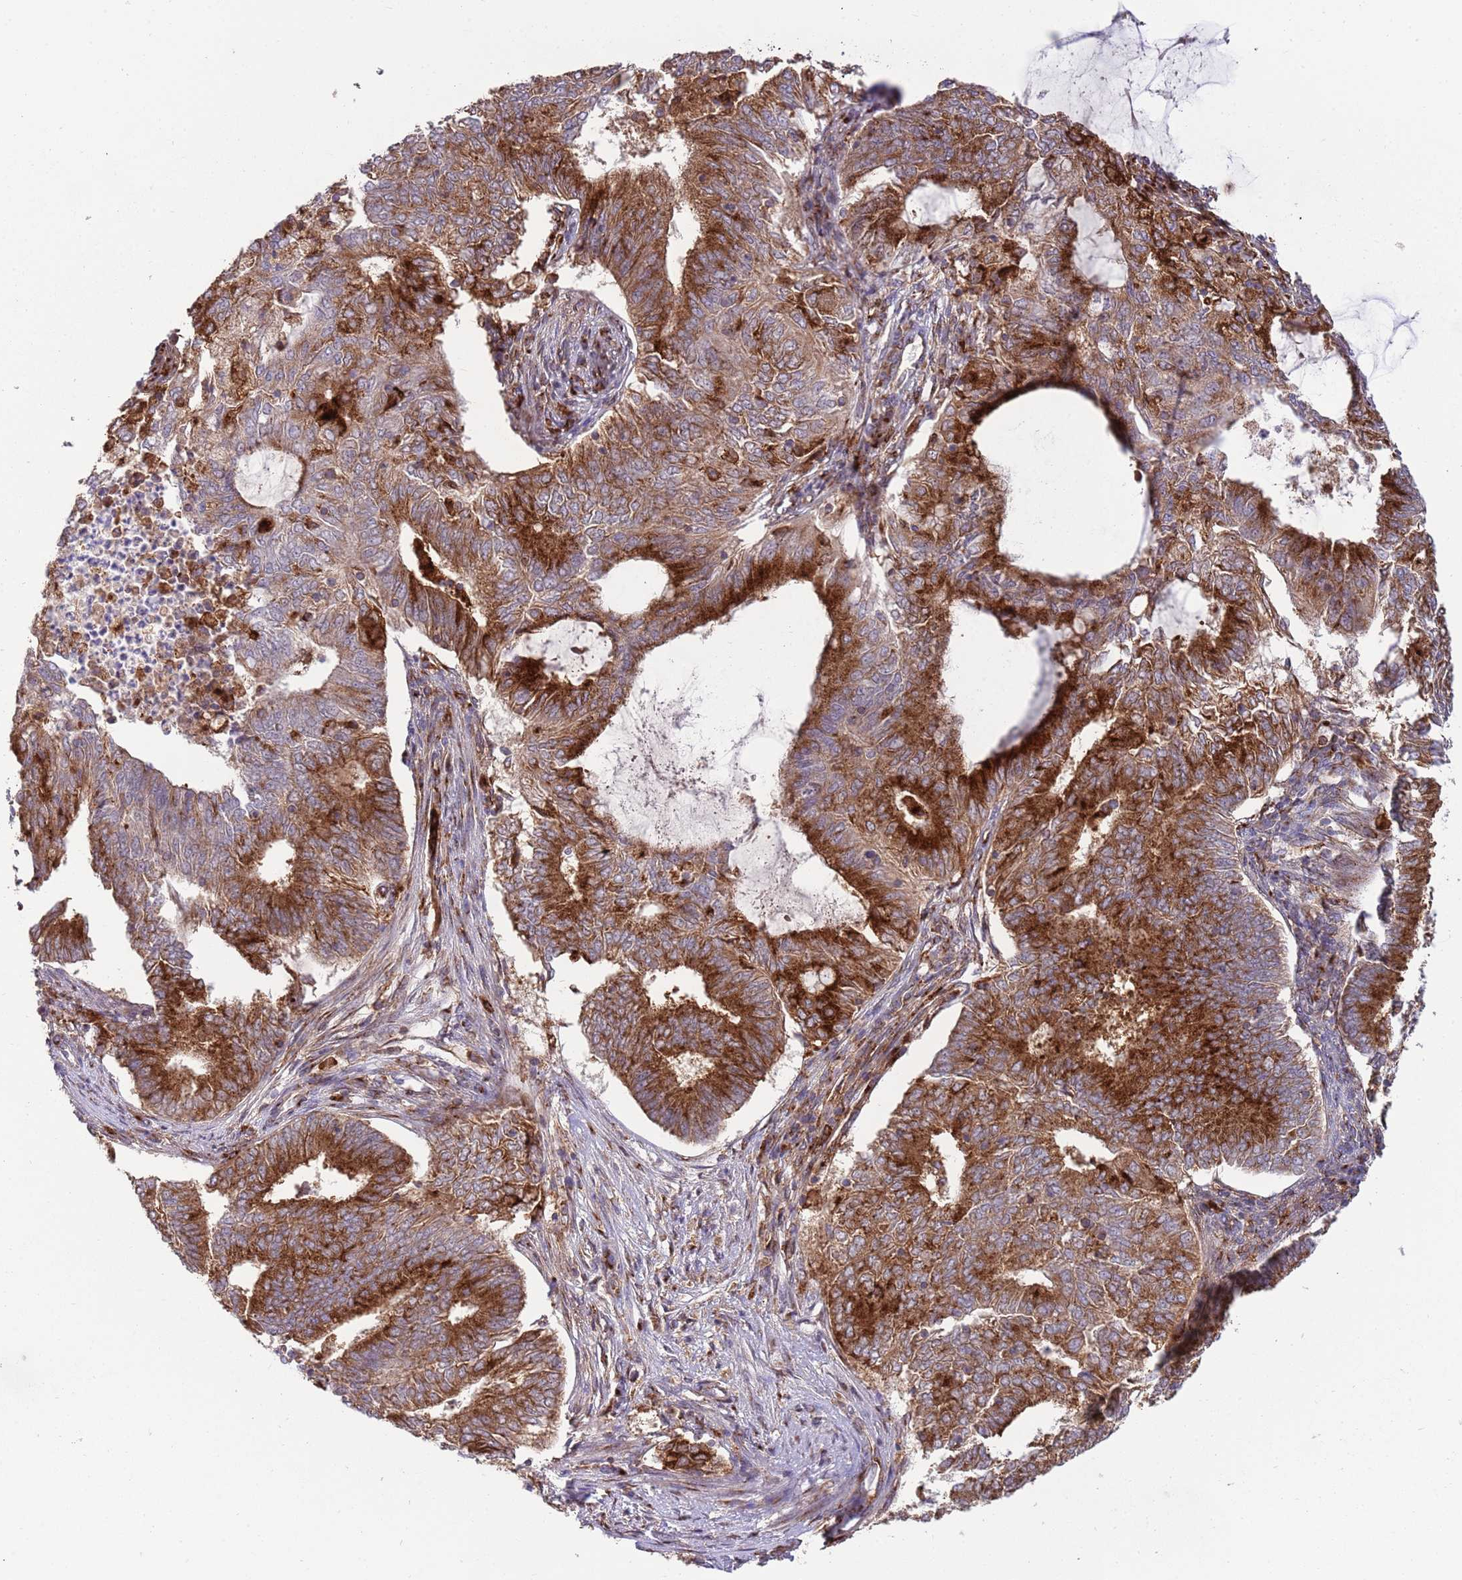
{"staining": {"intensity": "strong", "quantity": ">75%", "location": "cytoplasmic/membranous"}, "tissue": "endometrial cancer", "cell_type": "Tumor cells", "image_type": "cancer", "snomed": [{"axis": "morphology", "description": "Adenocarcinoma, NOS"}, {"axis": "topography", "description": "Endometrium"}], "caption": "IHC (DAB) staining of human endometrial adenocarcinoma displays strong cytoplasmic/membranous protein positivity in about >75% of tumor cells.", "gene": "BTBD7", "patient": {"sex": "female", "age": 62}}